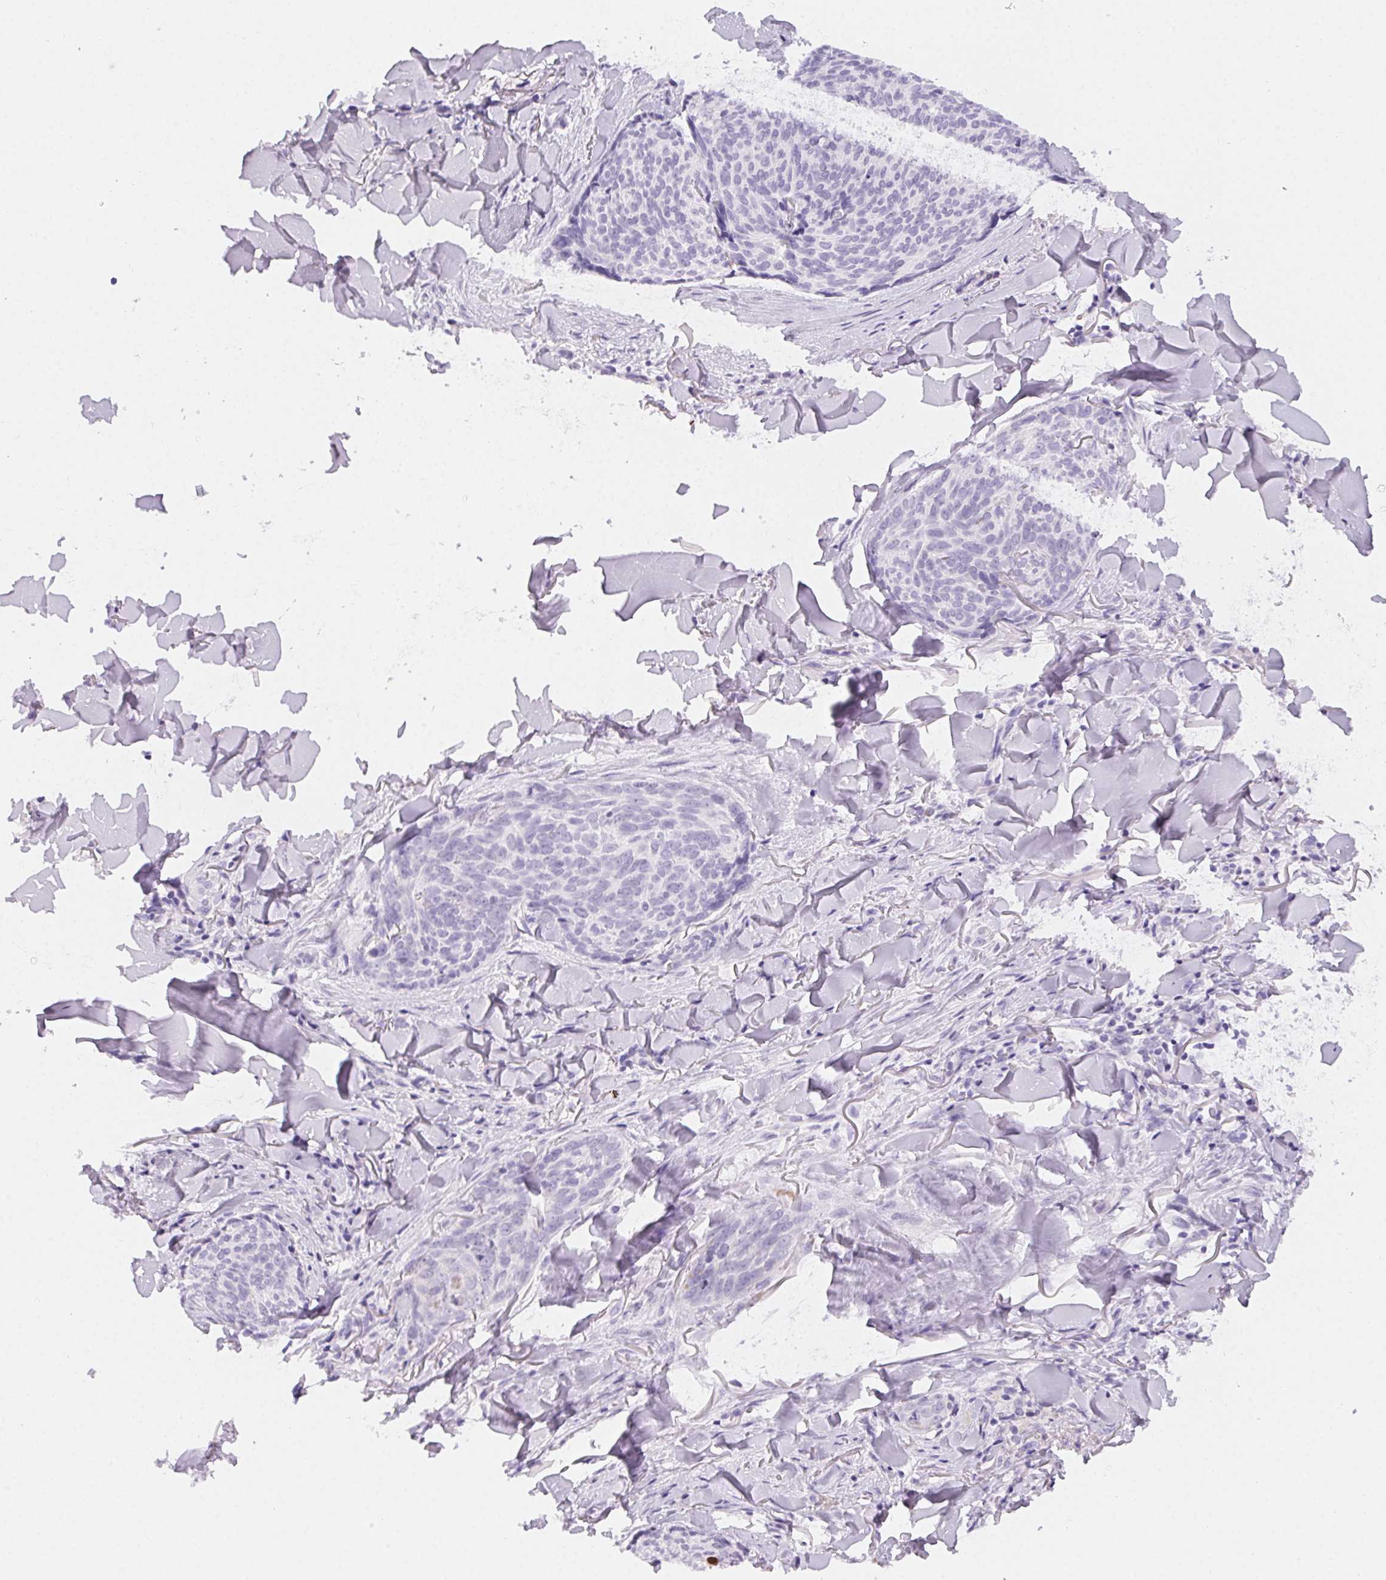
{"staining": {"intensity": "negative", "quantity": "none", "location": "none"}, "tissue": "skin cancer", "cell_type": "Tumor cells", "image_type": "cancer", "snomed": [{"axis": "morphology", "description": "Basal cell carcinoma"}, {"axis": "topography", "description": "Skin"}], "caption": "Tumor cells are negative for brown protein staining in skin cancer (basal cell carcinoma). (Stains: DAB (3,3'-diaminobenzidine) immunohistochemistry with hematoxylin counter stain, Microscopy: brightfield microscopy at high magnification).", "gene": "PADI4", "patient": {"sex": "female", "age": 82}}